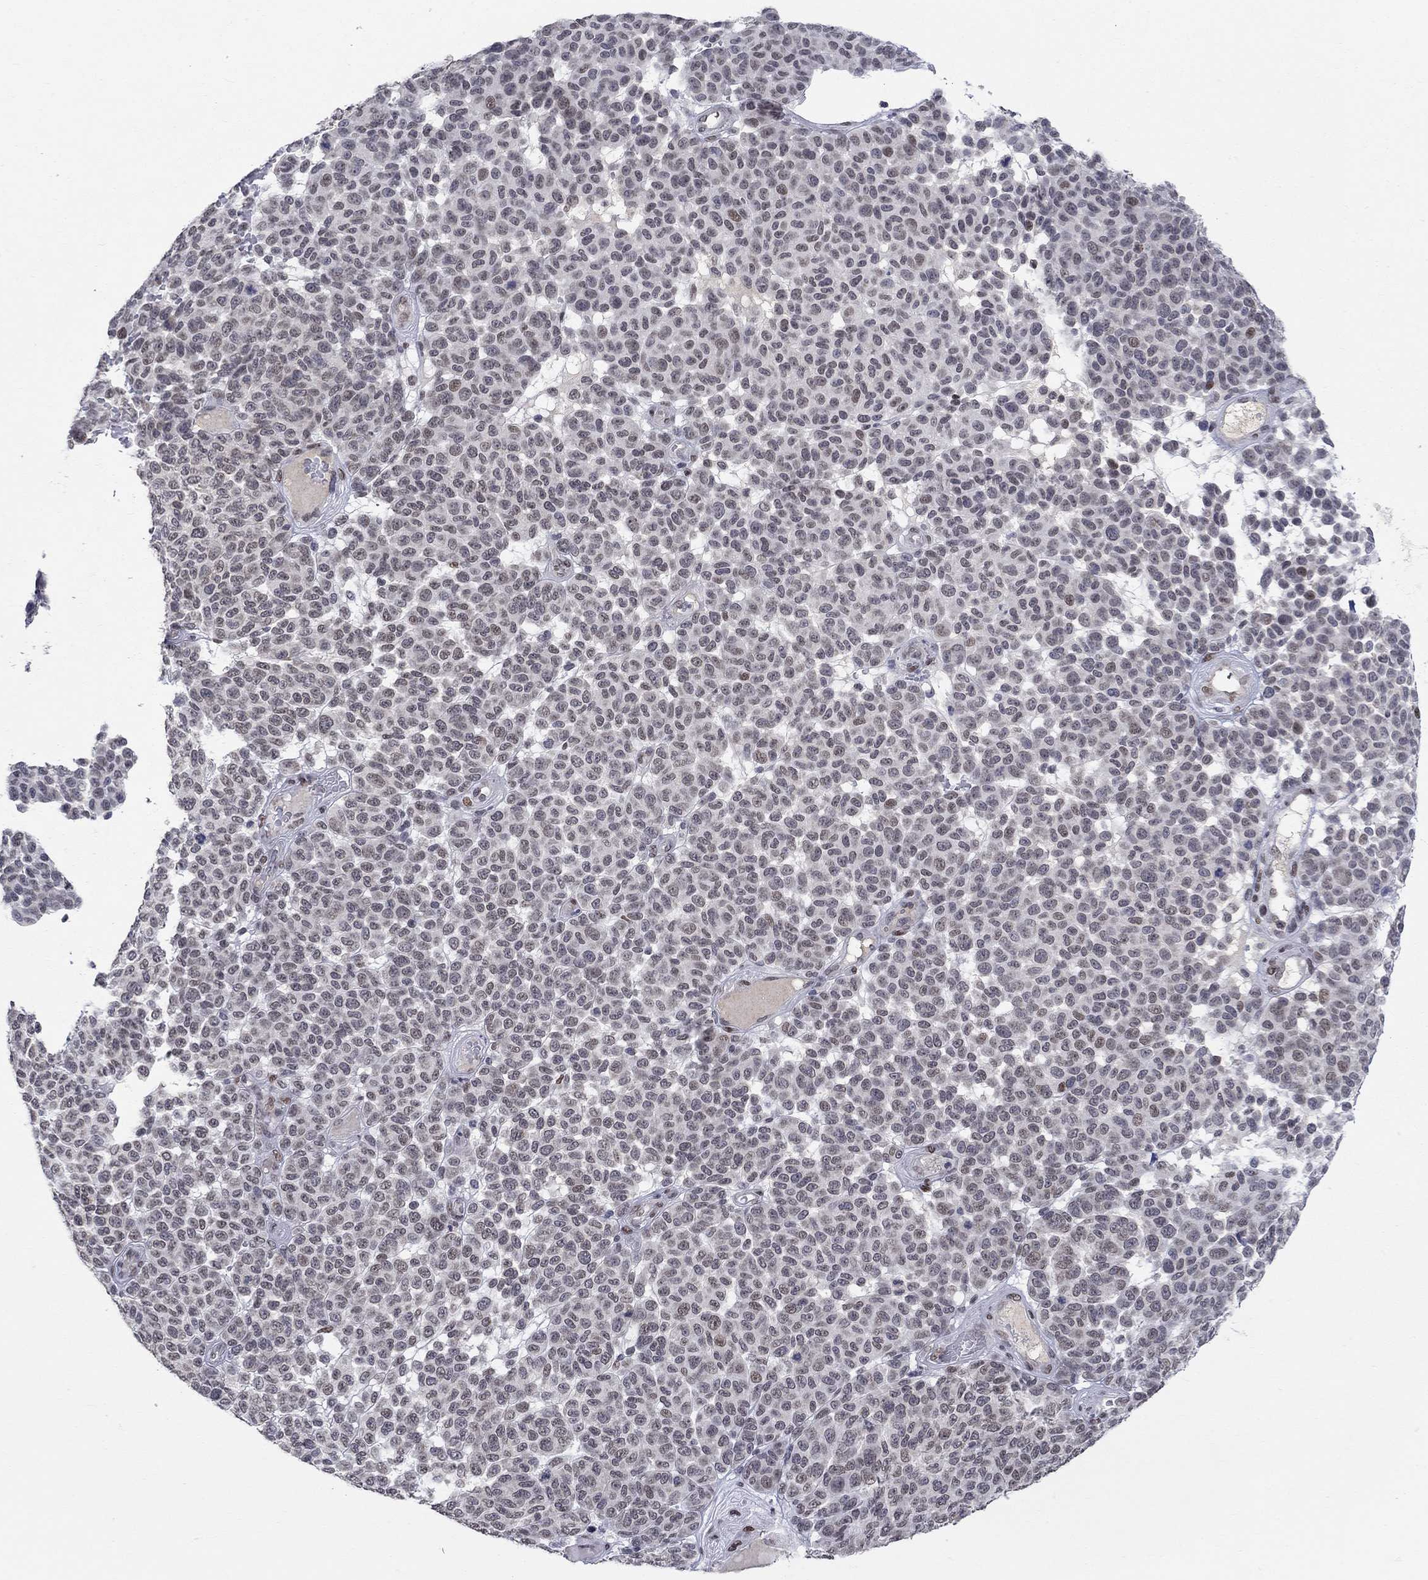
{"staining": {"intensity": "weak", "quantity": "<25%", "location": "nuclear"}, "tissue": "melanoma", "cell_type": "Tumor cells", "image_type": "cancer", "snomed": [{"axis": "morphology", "description": "Malignant melanoma, NOS"}, {"axis": "topography", "description": "Skin"}], "caption": "This is an IHC photomicrograph of malignant melanoma. There is no positivity in tumor cells.", "gene": "KLF12", "patient": {"sex": "male", "age": 59}}